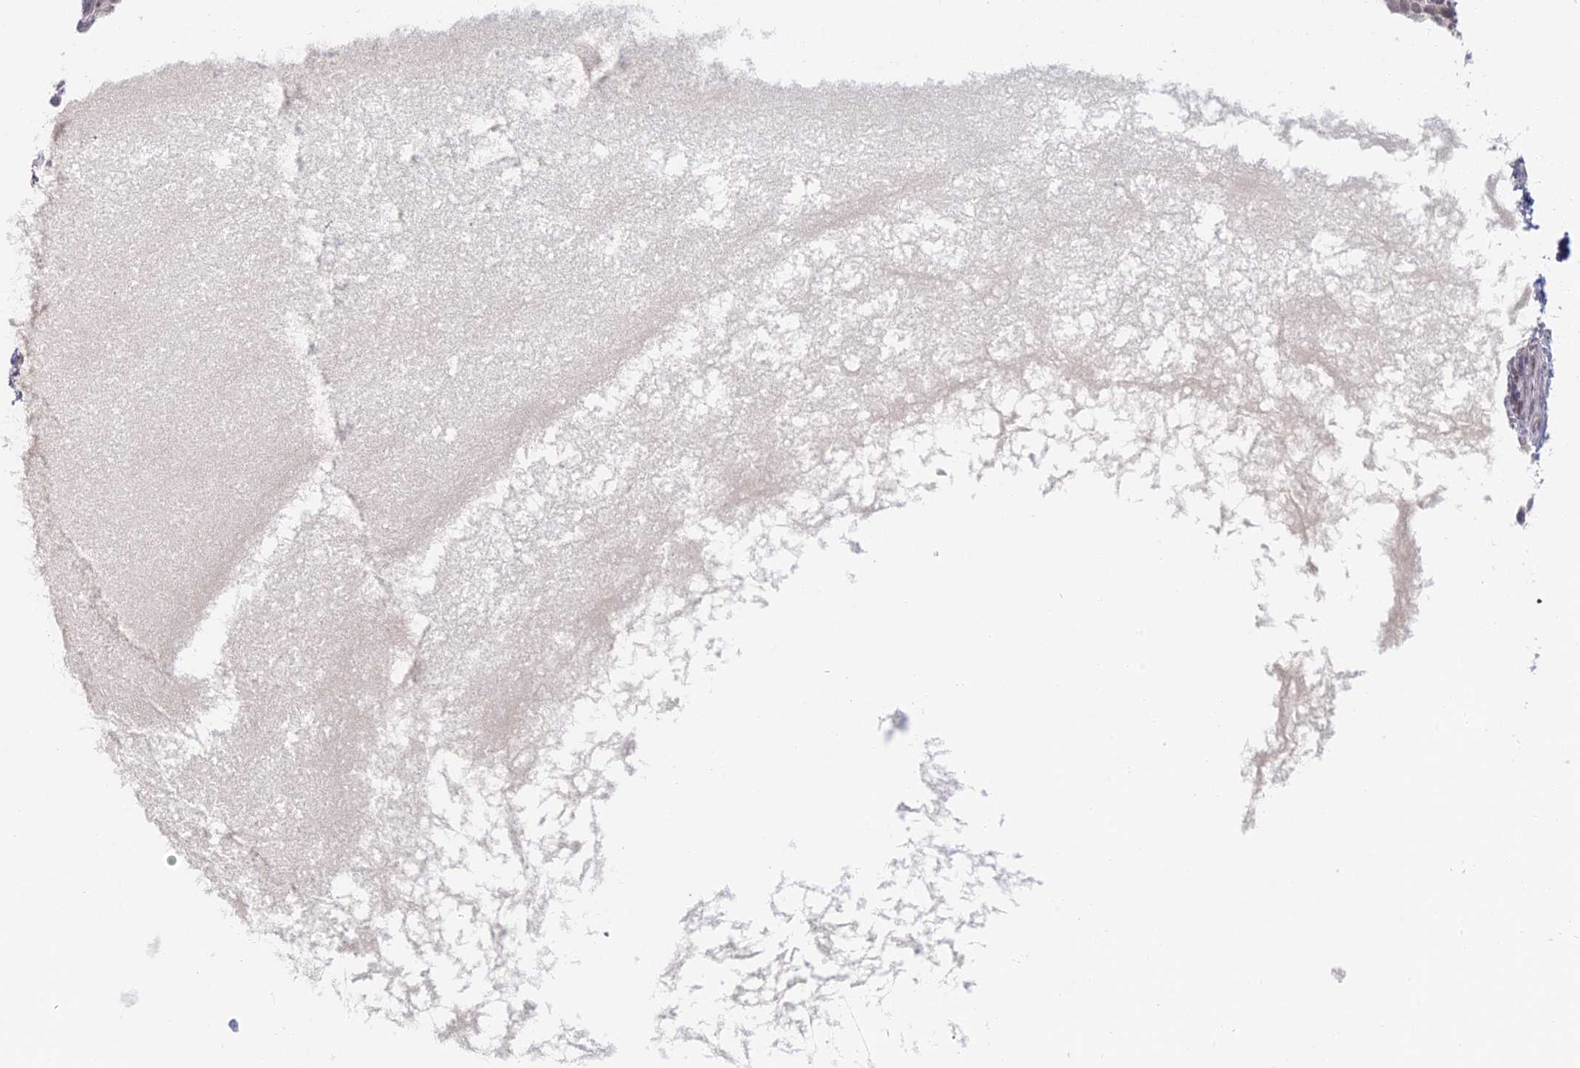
{"staining": {"intensity": "negative", "quantity": "none", "location": "none"}, "tissue": "ovary", "cell_type": "Follicle cells", "image_type": "normal", "snomed": [{"axis": "morphology", "description": "Normal tissue, NOS"}, {"axis": "topography", "description": "Ovary"}], "caption": "Immunohistochemistry of benign ovary displays no staining in follicle cells.", "gene": "ZUP1", "patient": {"sex": "female", "age": 44}}